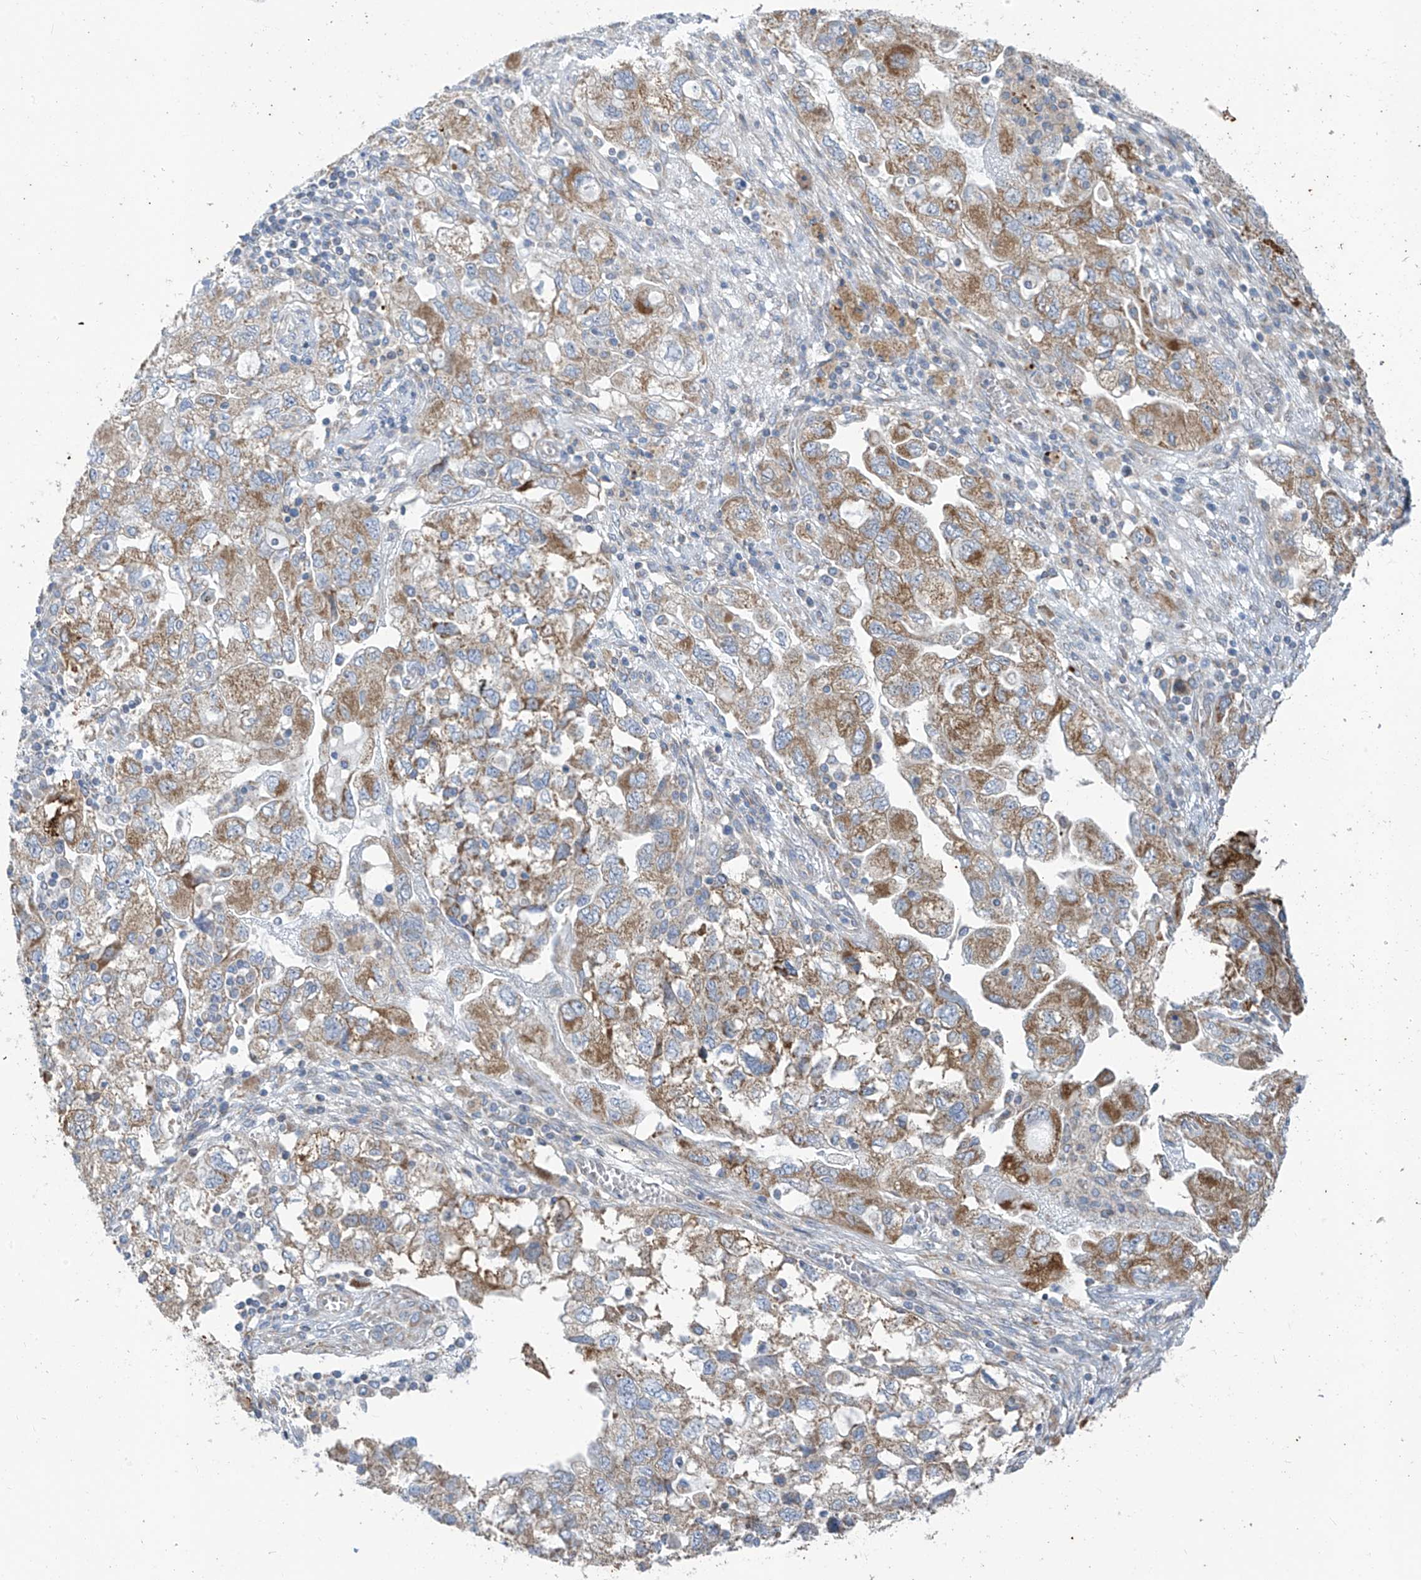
{"staining": {"intensity": "moderate", "quantity": ">75%", "location": "cytoplasmic/membranous"}, "tissue": "ovarian cancer", "cell_type": "Tumor cells", "image_type": "cancer", "snomed": [{"axis": "morphology", "description": "Carcinoma, NOS"}, {"axis": "morphology", "description": "Cystadenocarcinoma, serous, NOS"}, {"axis": "topography", "description": "Ovary"}], "caption": "High-magnification brightfield microscopy of ovarian cancer (carcinoma) stained with DAB (3,3'-diaminobenzidine) (brown) and counterstained with hematoxylin (blue). tumor cells exhibit moderate cytoplasmic/membranous expression is appreciated in about>75% of cells. The staining was performed using DAB, with brown indicating positive protein expression. Nuclei are stained blue with hematoxylin.", "gene": "EOMES", "patient": {"sex": "female", "age": 69}}